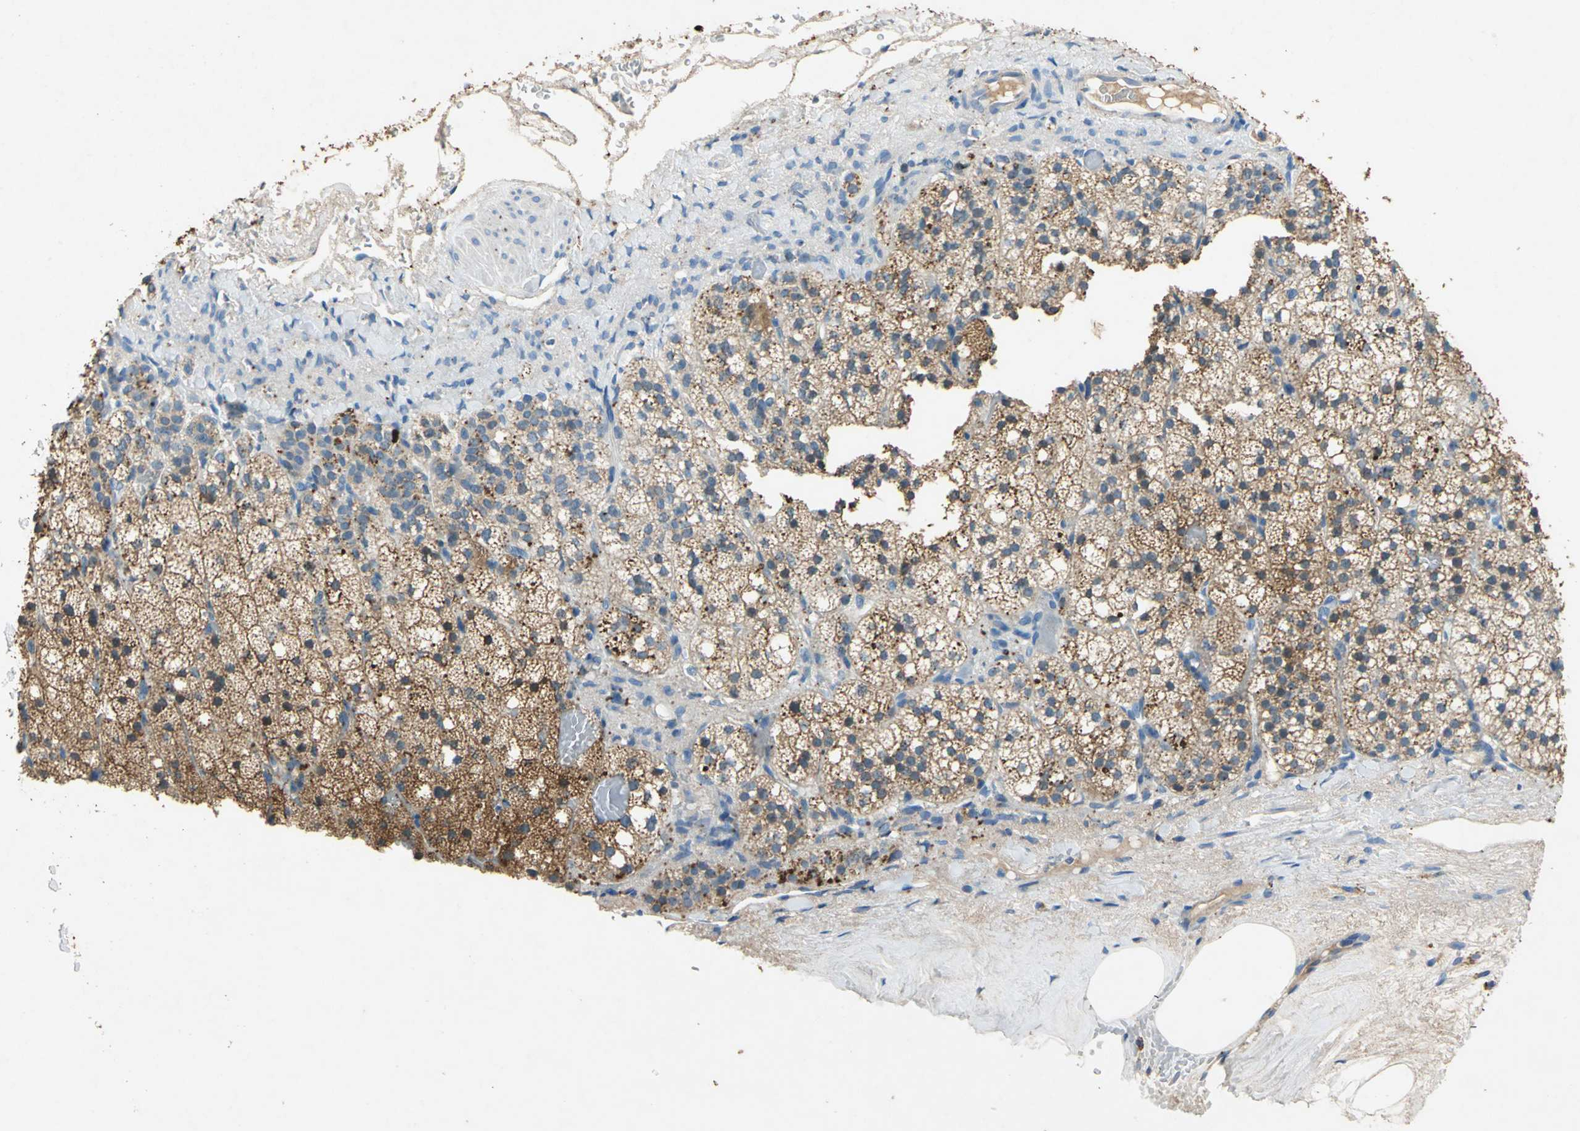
{"staining": {"intensity": "moderate", "quantity": ">75%", "location": "cytoplasmic/membranous"}, "tissue": "adrenal gland", "cell_type": "Glandular cells", "image_type": "normal", "snomed": [{"axis": "morphology", "description": "Normal tissue, NOS"}, {"axis": "topography", "description": "Adrenal gland"}], "caption": "Protein expression analysis of unremarkable adrenal gland reveals moderate cytoplasmic/membranous positivity in approximately >75% of glandular cells.", "gene": "ADAMTS5", "patient": {"sex": "male", "age": 35}}